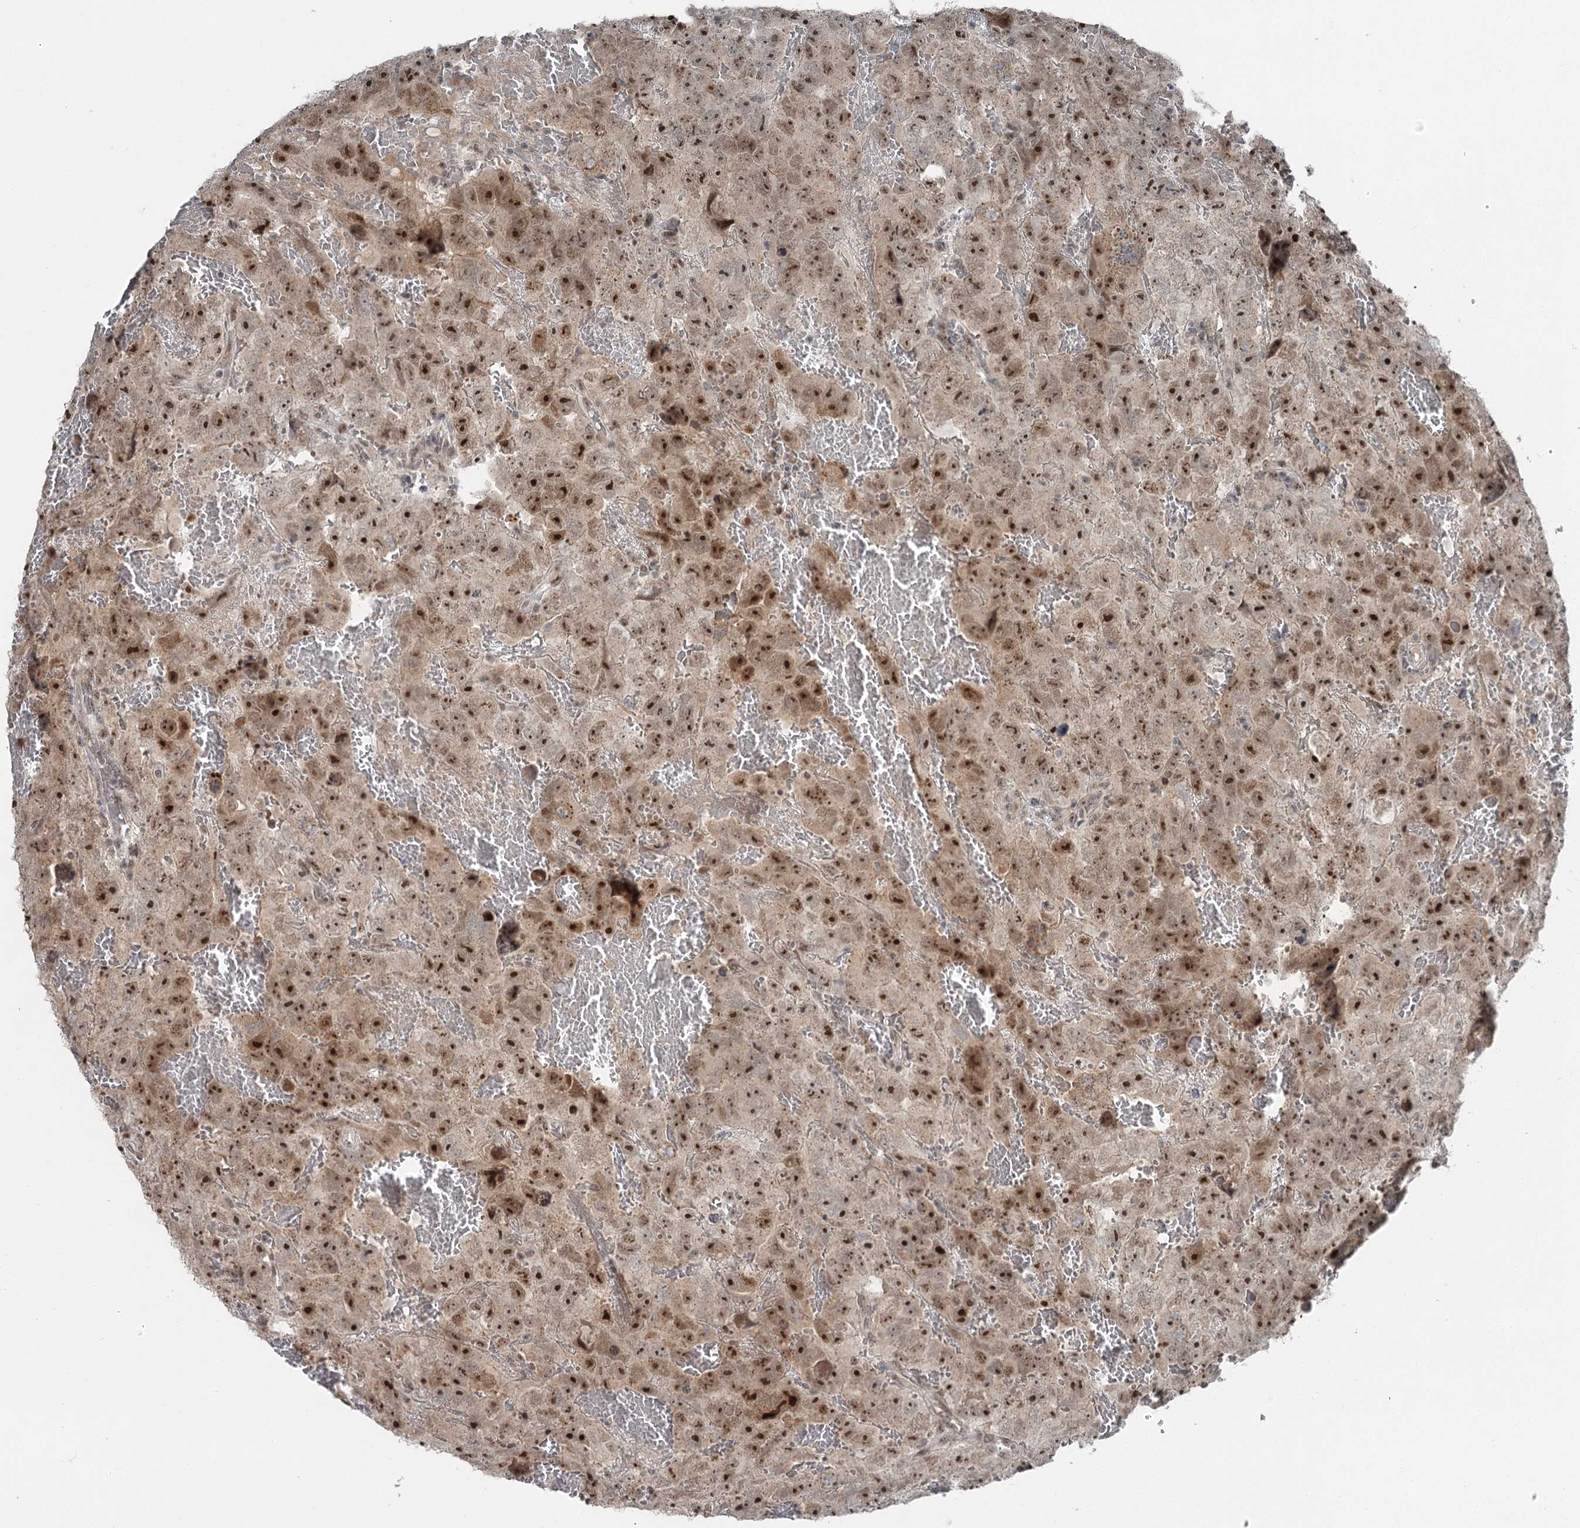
{"staining": {"intensity": "moderate", "quantity": ">75%", "location": "cytoplasmic/membranous,nuclear"}, "tissue": "testis cancer", "cell_type": "Tumor cells", "image_type": "cancer", "snomed": [{"axis": "morphology", "description": "Carcinoma, Embryonal, NOS"}, {"axis": "topography", "description": "Testis"}], "caption": "Immunohistochemistry of testis cancer (embryonal carcinoma) exhibits medium levels of moderate cytoplasmic/membranous and nuclear positivity in approximately >75% of tumor cells.", "gene": "EXOSC1", "patient": {"sex": "male", "age": 45}}